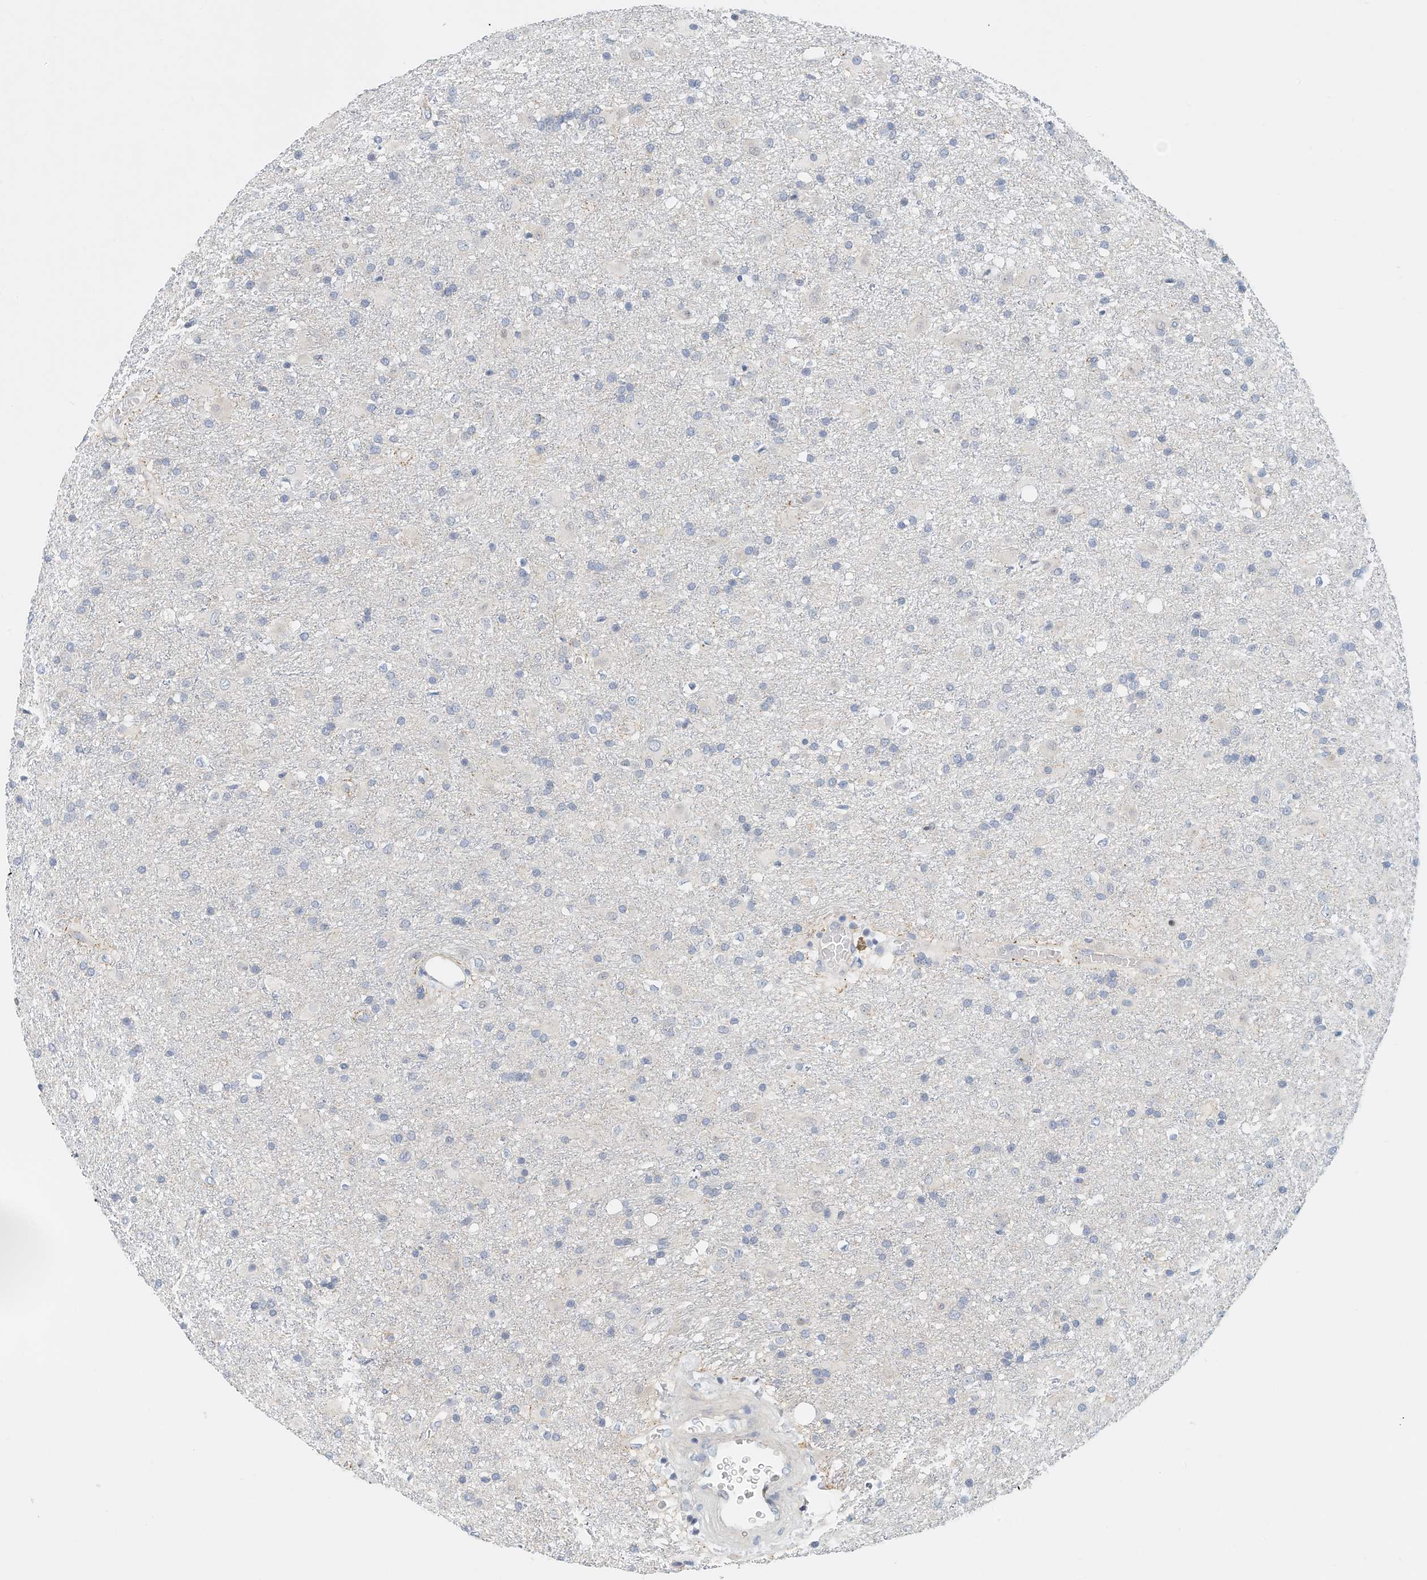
{"staining": {"intensity": "negative", "quantity": "none", "location": "none"}, "tissue": "glioma", "cell_type": "Tumor cells", "image_type": "cancer", "snomed": [{"axis": "morphology", "description": "Glioma, malignant, Low grade"}, {"axis": "topography", "description": "Brain"}], "caption": "High magnification brightfield microscopy of malignant glioma (low-grade) stained with DAB (brown) and counterstained with hematoxylin (blue): tumor cells show no significant expression.", "gene": "ARHGAP28", "patient": {"sex": "male", "age": 65}}